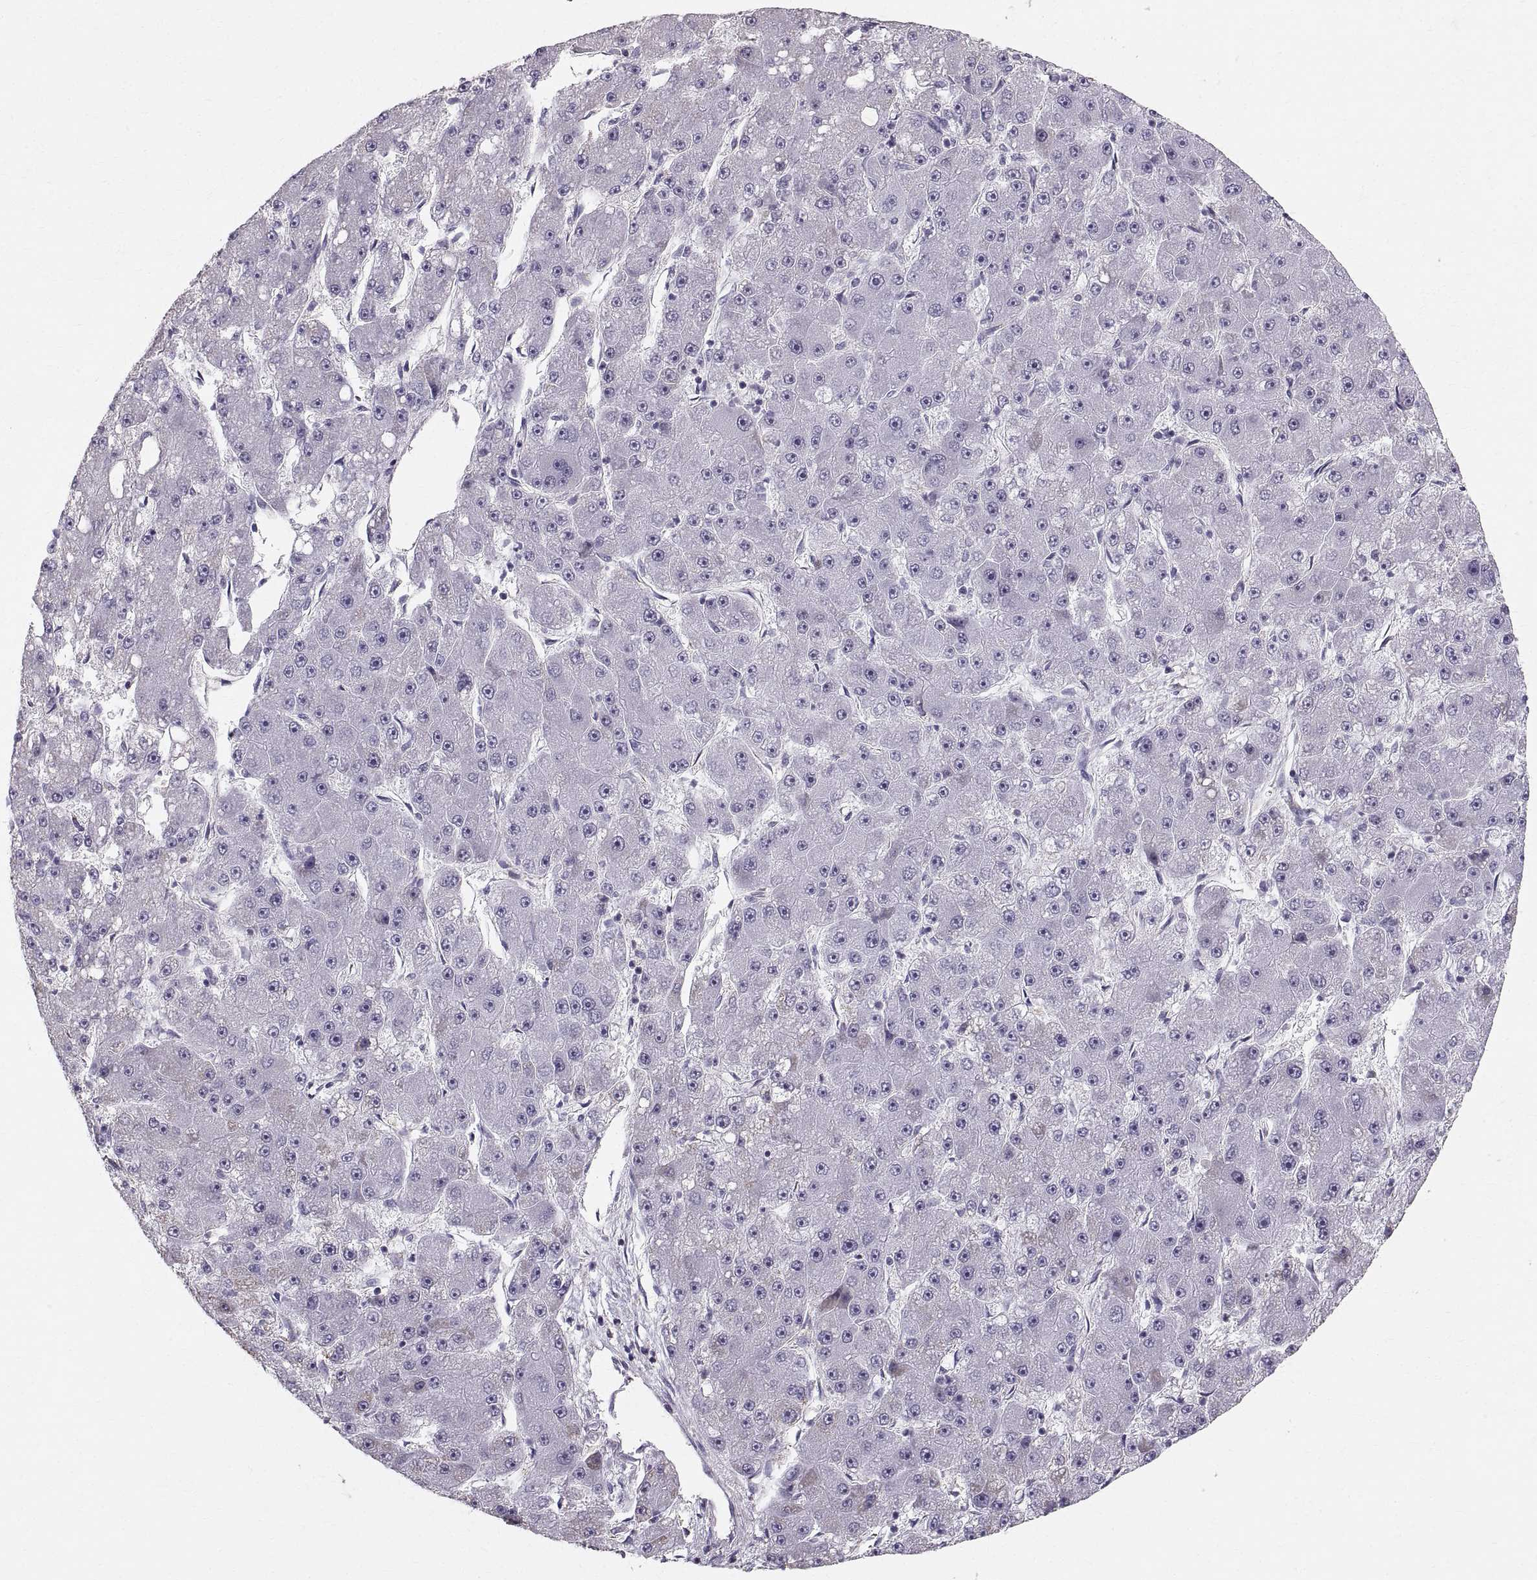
{"staining": {"intensity": "negative", "quantity": "none", "location": "none"}, "tissue": "liver cancer", "cell_type": "Tumor cells", "image_type": "cancer", "snomed": [{"axis": "morphology", "description": "Carcinoma, Hepatocellular, NOS"}, {"axis": "topography", "description": "Liver"}], "caption": "IHC photomicrograph of liver cancer stained for a protein (brown), which reveals no expression in tumor cells. (DAB immunohistochemistry (IHC), high magnification).", "gene": "STMND1", "patient": {"sex": "male", "age": 67}}